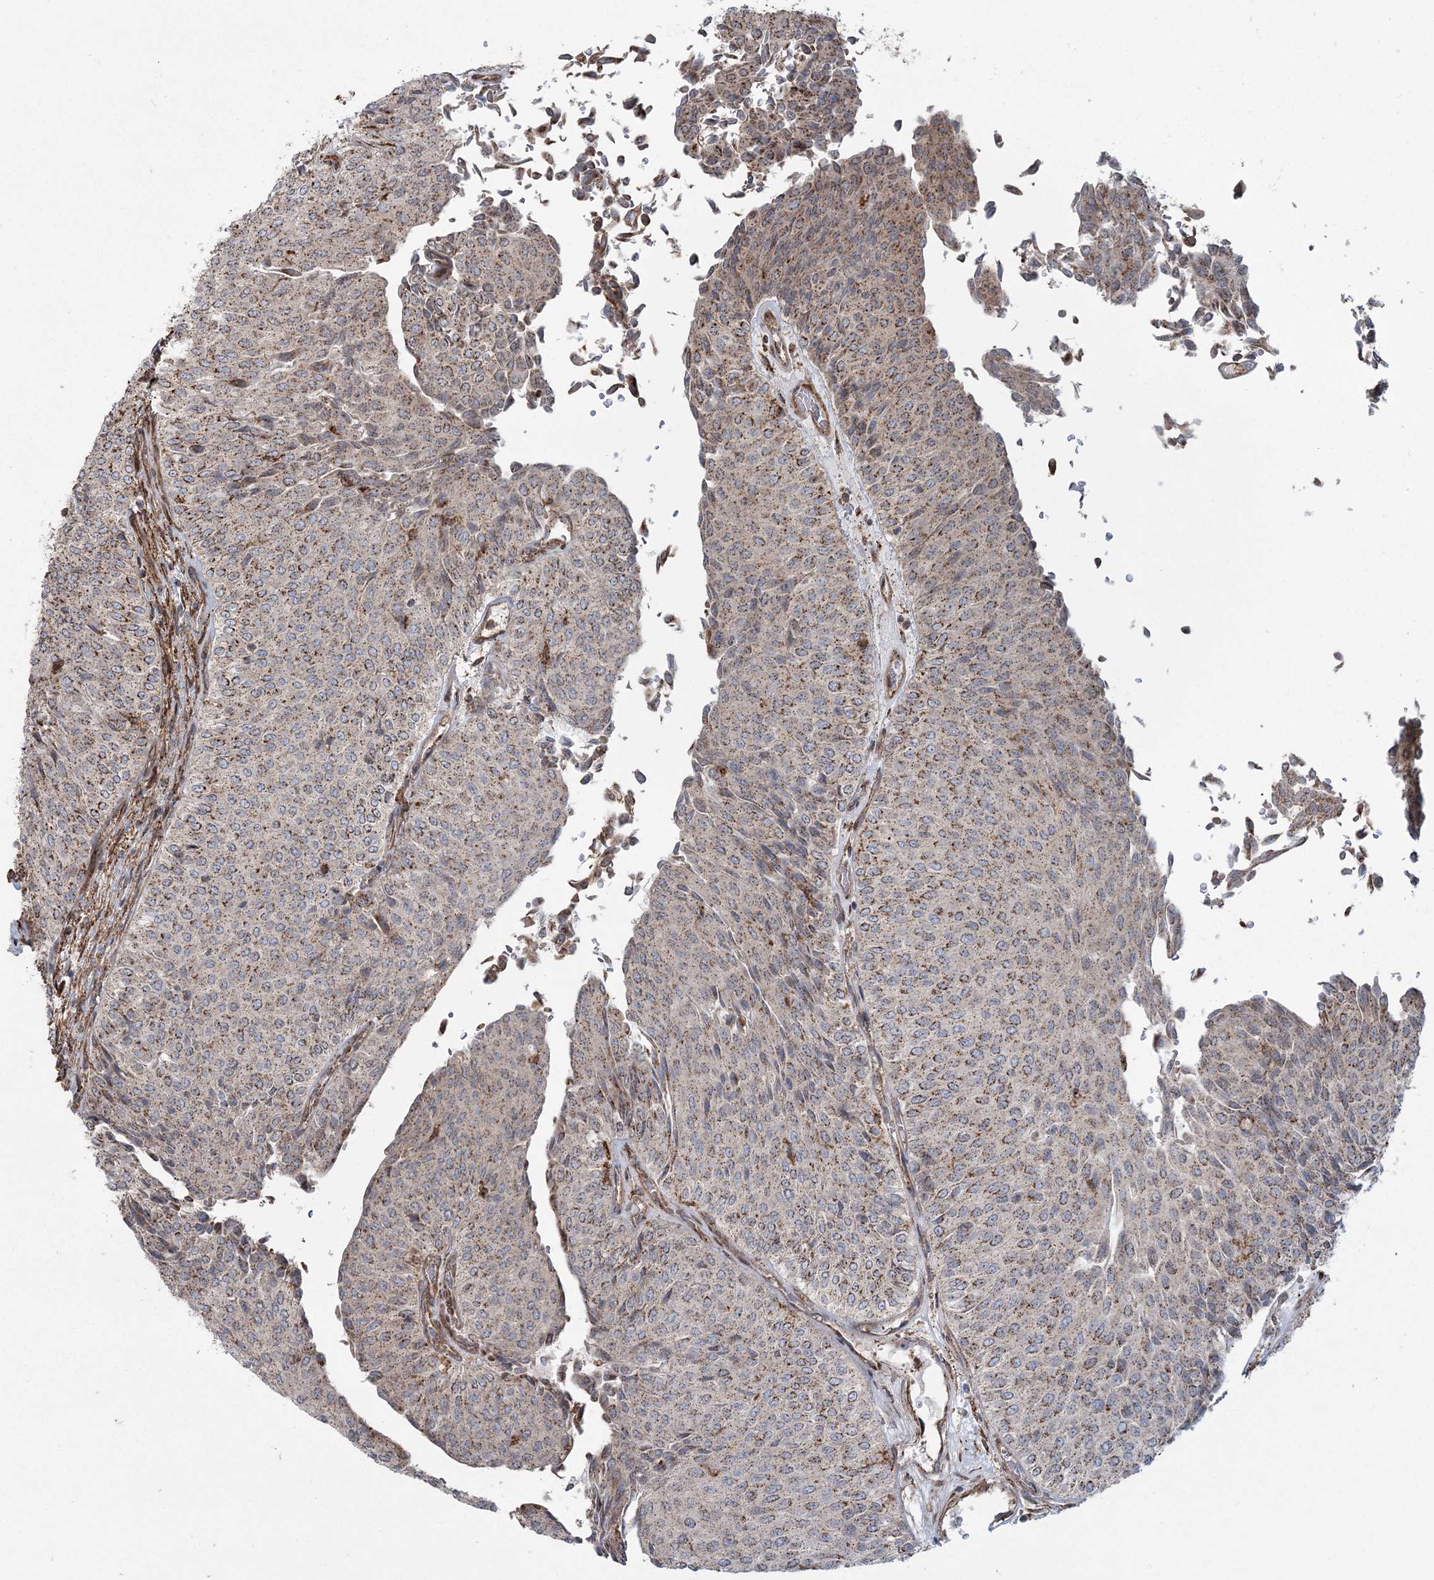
{"staining": {"intensity": "moderate", "quantity": ">75%", "location": "cytoplasmic/membranous"}, "tissue": "urothelial cancer", "cell_type": "Tumor cells", "image_type": "cancer", "snomed": [{"axis": "morphology", "description": "Urothelial carcinoma, Low grade"}, {"axis": "topography", "description": "Urinary bladder"}], "caption": "IHC photomicrograph of neoplastic tissue: human urothelial cancer stained using IHC reveals medium levels of moderate protein expression localized specifically in the cytoplasmic/membranous of tumor cells, appearing as a cytoplasmic/membranous brown color.", "gene": "TRAF3IP2", "patient": {"sex": "male", "age": 78}}